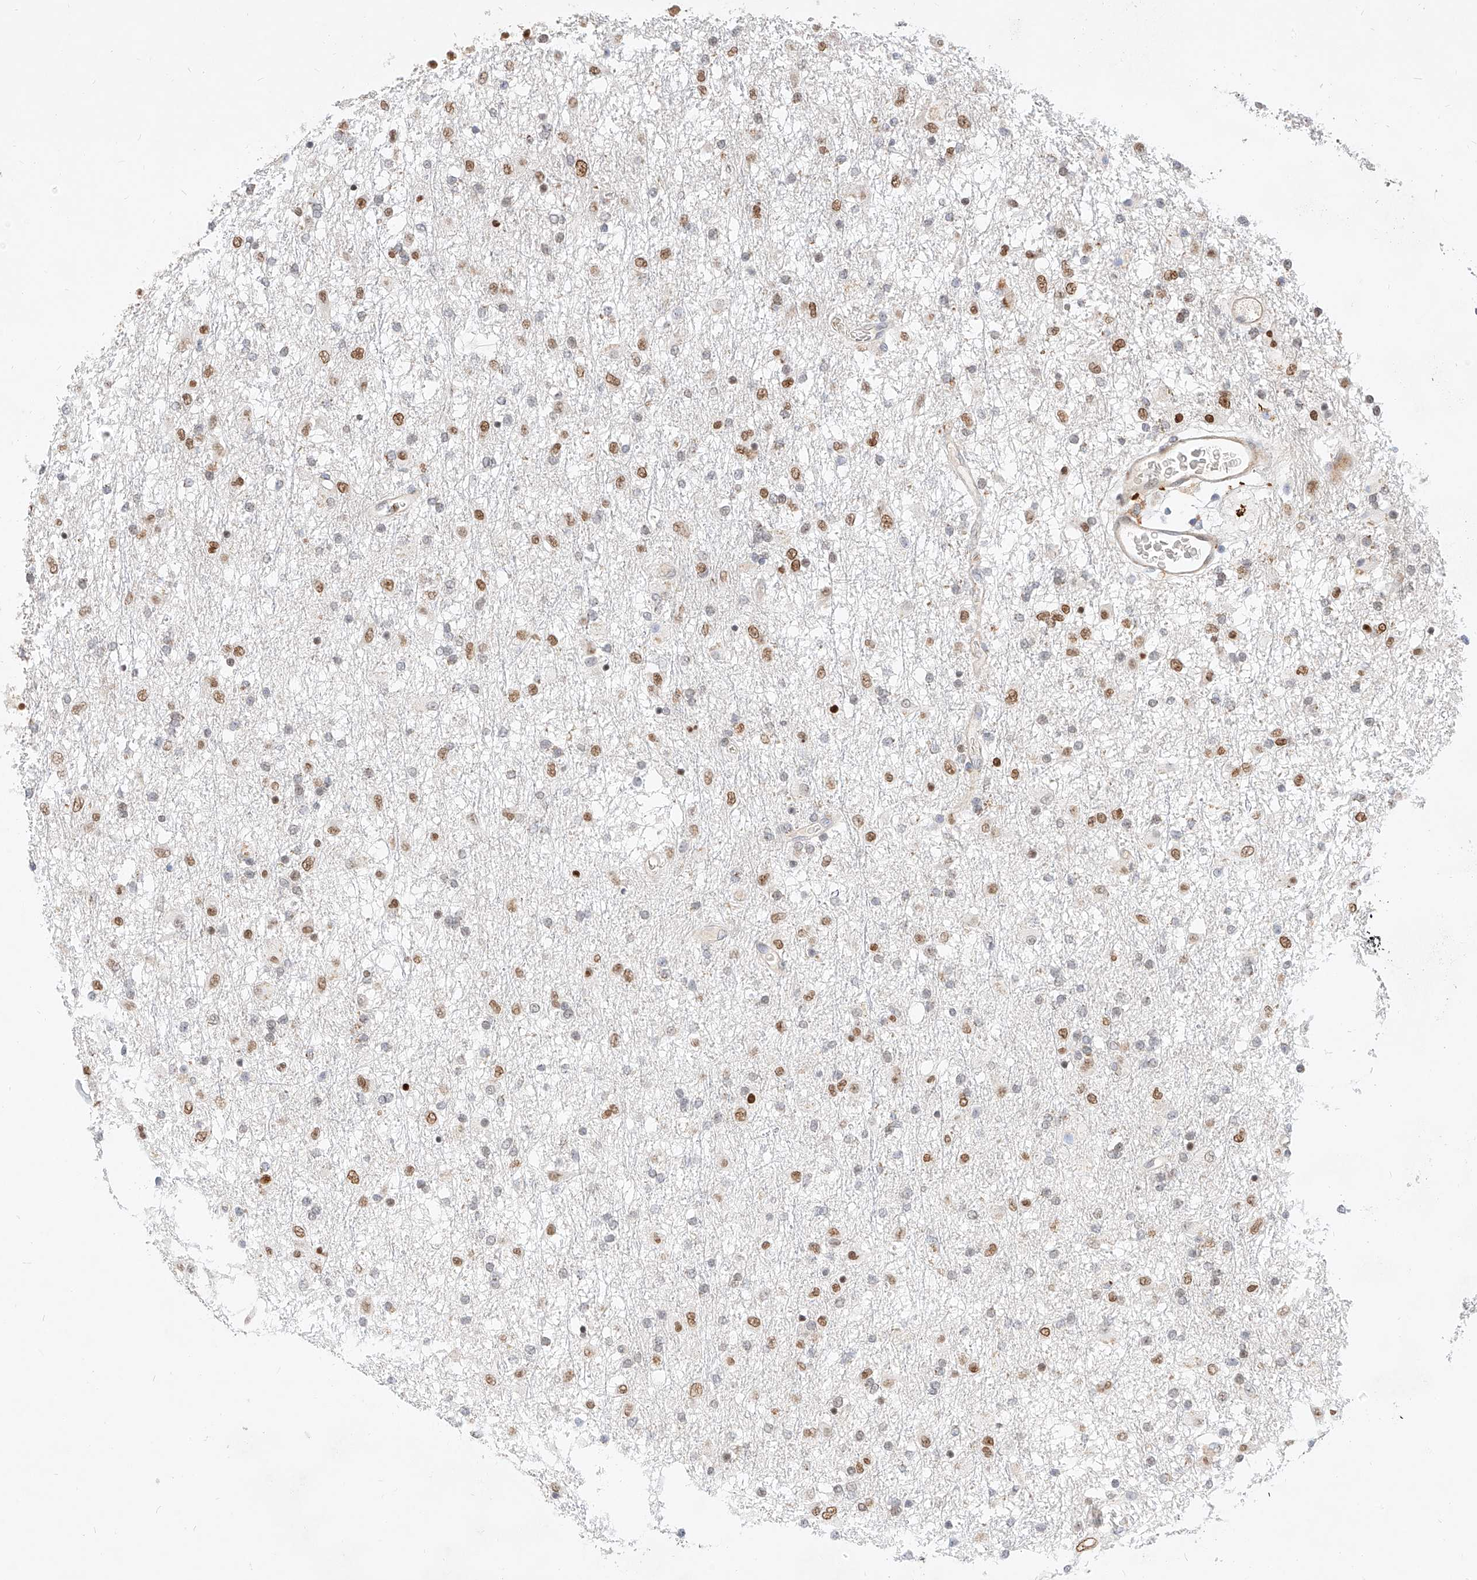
{"staining": {"intensity": "moderate", "quantity": "25%-75%", "location": "nuclear"}, "tissue": "glioma", "cell_type": "Tumor cells", "image_type": "cancer", "snomed": [{"axis": "morphology", "description": "Glioma, malignant, Low grade"}, {"axis": "topography", "description": "Brain"}], "caption": "The image reveals staining of malignant glioma (low-grade), revealing moderate nuclear protein staining (brown color) within tumor cells. (Brightfield microscopy of DAB IHC at high magnification).", "gene": "CBX8", "patient": {"sex": "male", "age": 65}}